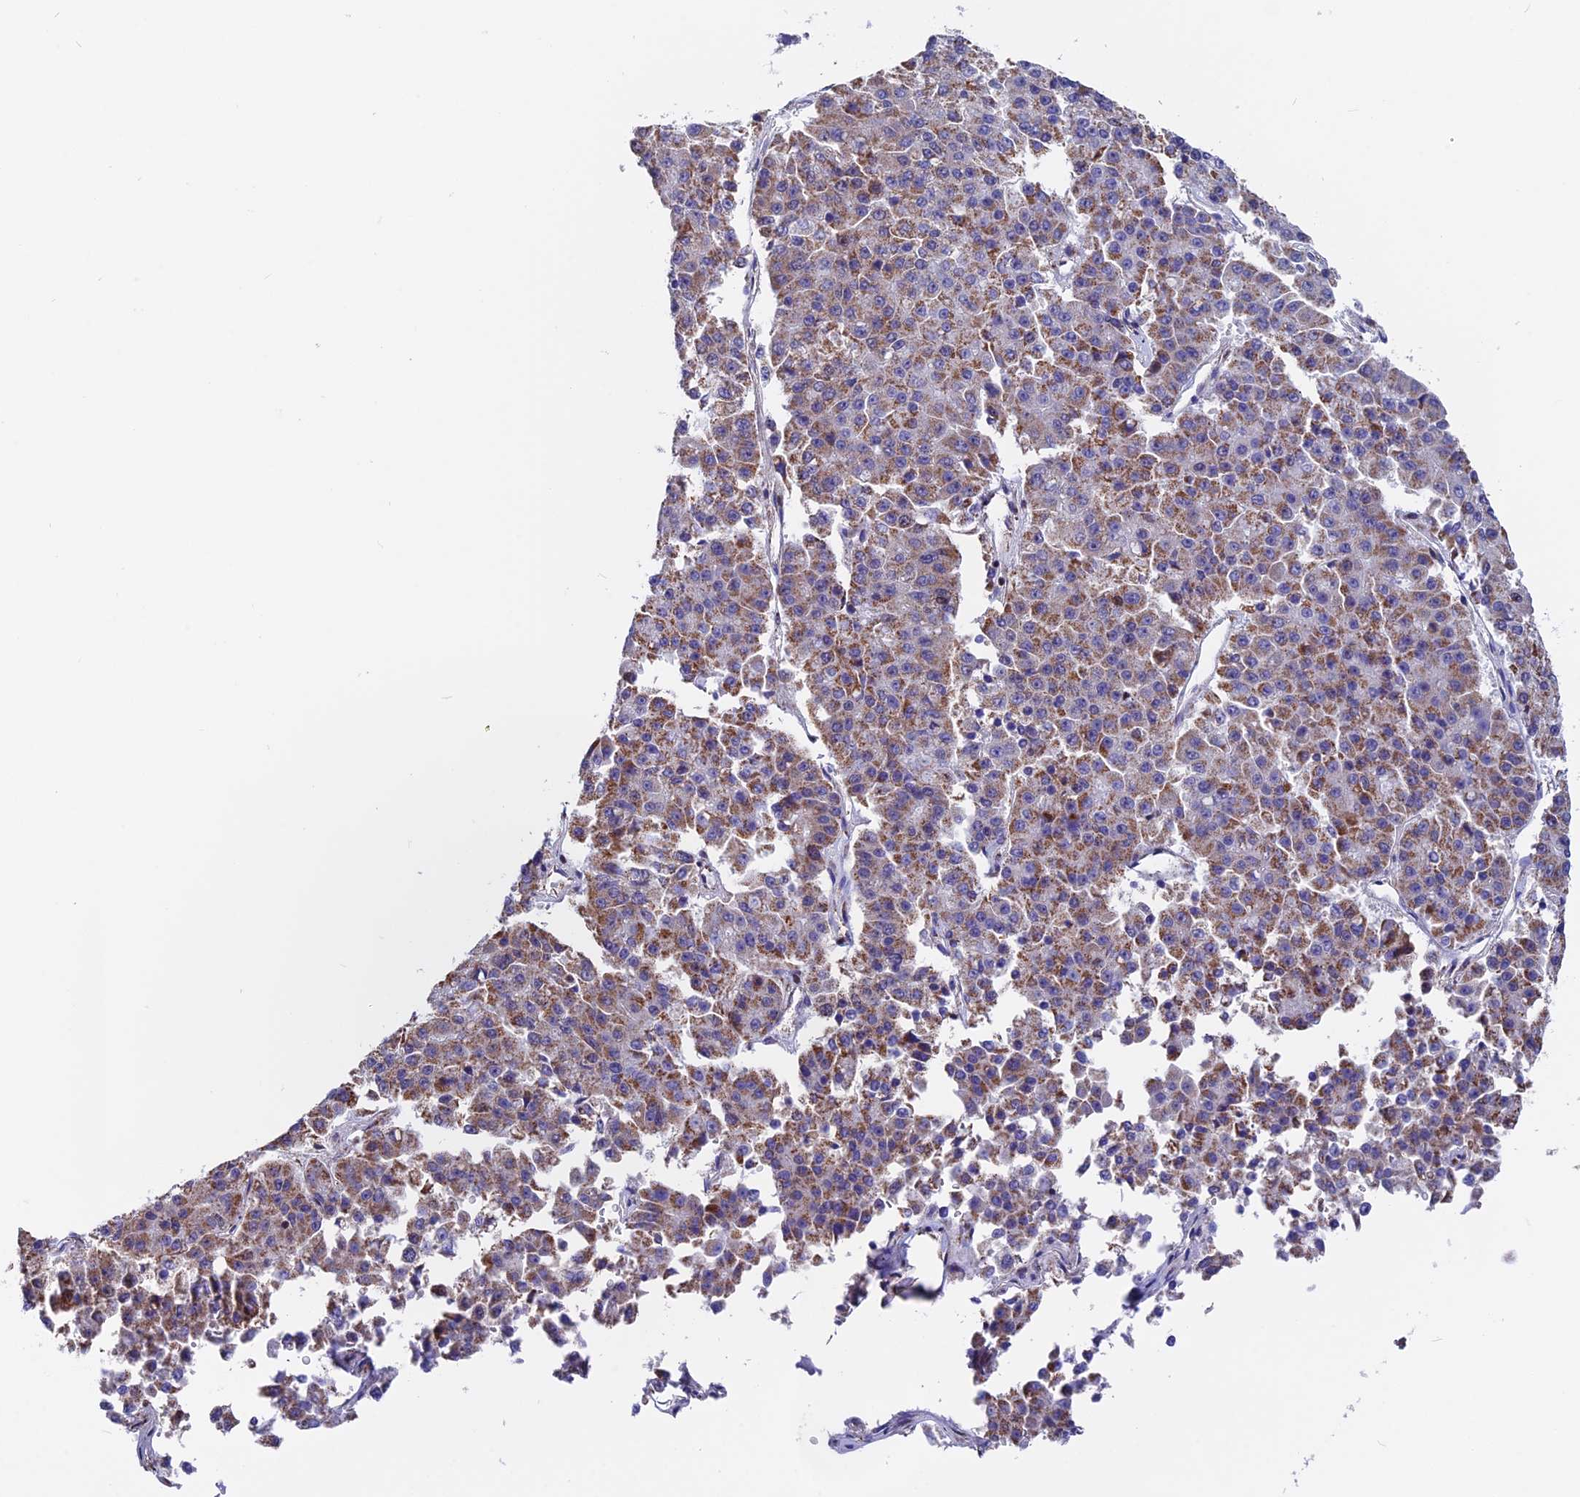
{"staining": {"intensity": "moderate", "quantity": "25%-75%", "location": "cytoplasmic/membranous"}, "tissue": "pancreatic cancer", "cell_type": "Tumor cells", "image_type": "cancer", "snomed": [{"axis": "morphology", "description": "Adenocarcinoma, NOS"}, {"axis": "topography", "description": "Pancreas"}], "caption": "Immunohistochemical staining of human pancreatic adenocarcinoma reveals medium levels of moderate cytoplasmic/membranous protein expression in approximately 25%-75% of tumor cells.", "gene": "FAM174C", "patient": {"sex": "male", "age": 50}}